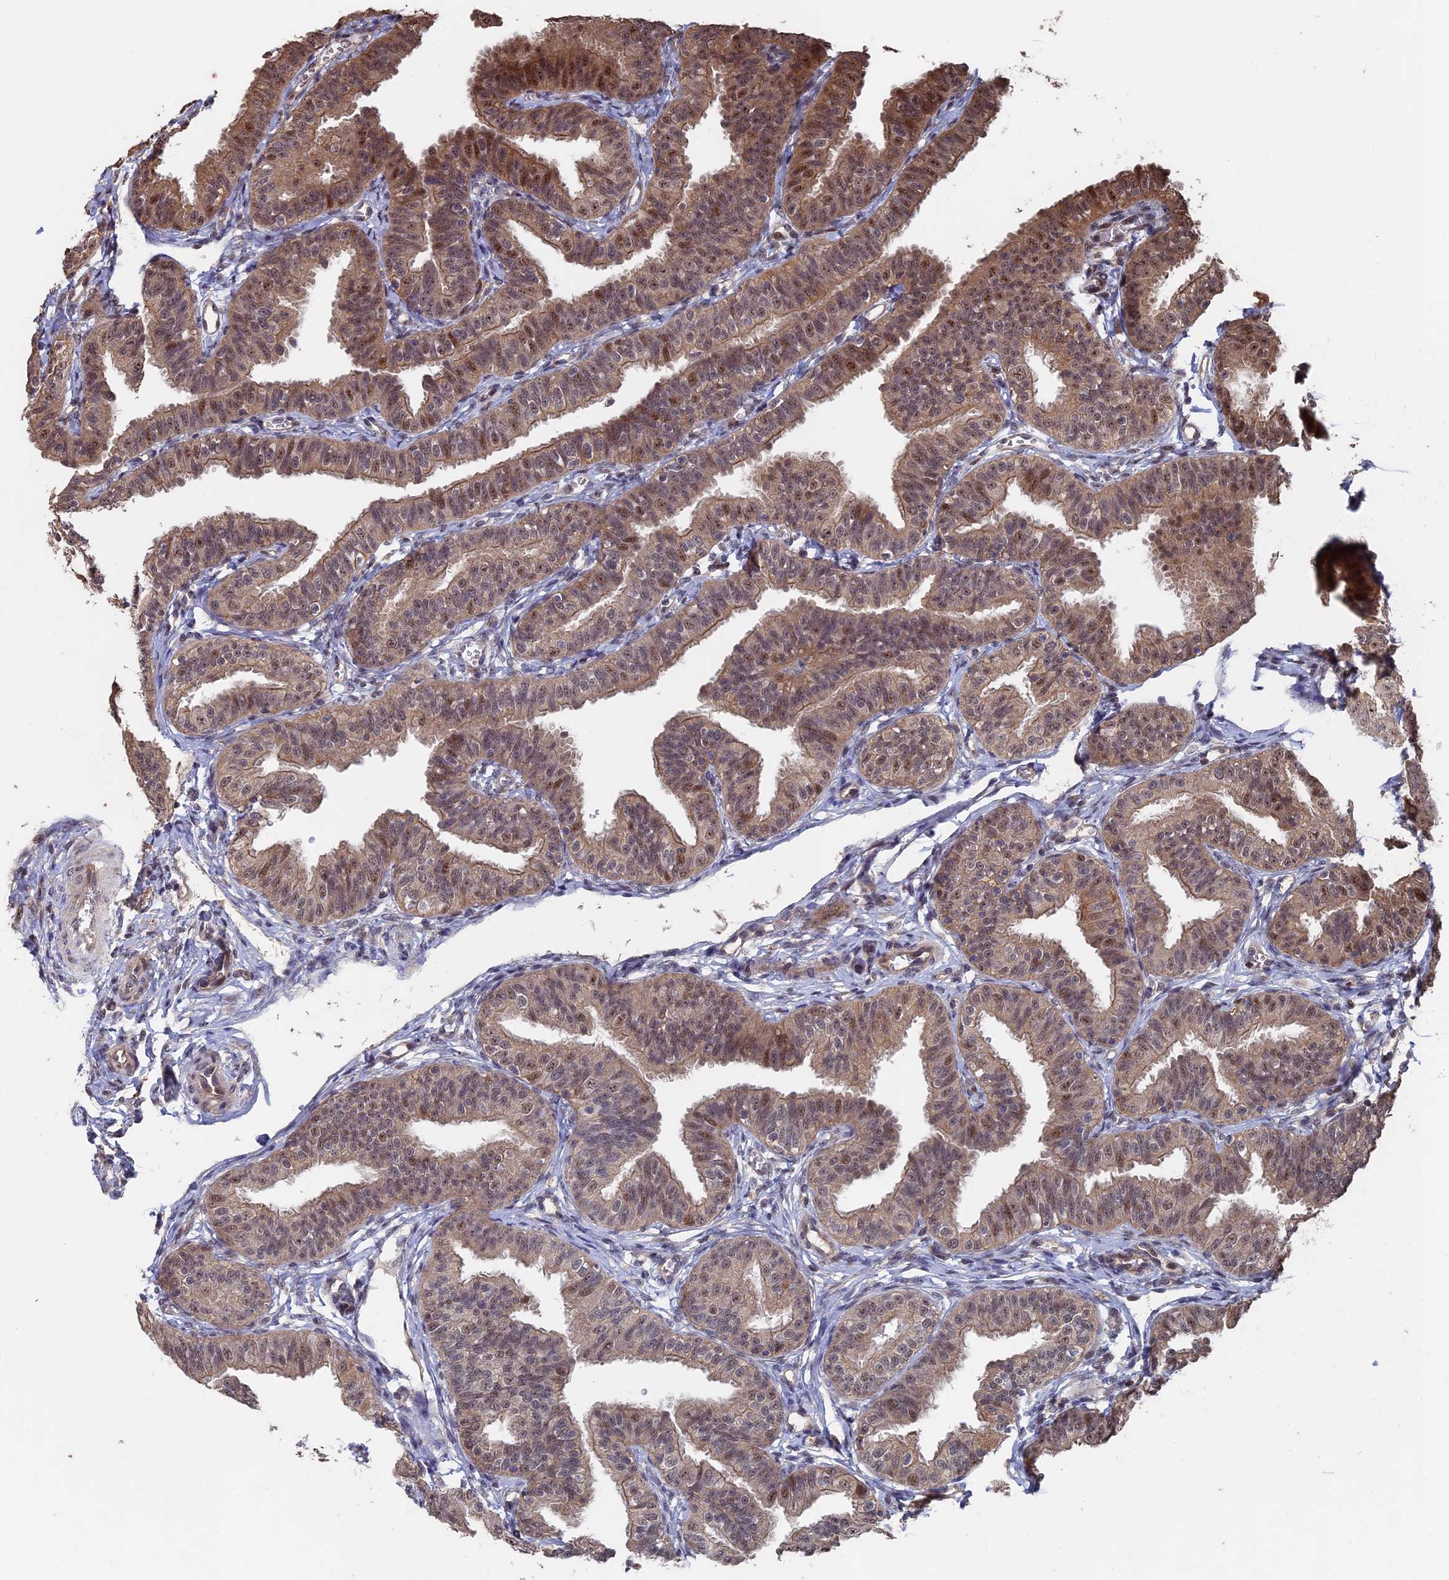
{"staining": {"intensity": "moderate", "quantity": ">75%", "location": "cytoplasmic/membranous,nuclear"}, "tissue": "fallopian tube", "cell_type": "Glandular cells", "image_type": "normal", "snomed": [{"axis": "morphology", "description": "Normal tissue, NOS"}, {"axis": "topography", "description": "Fallopian tube"}], "caption": "A medium amount of moderate cytoplasmic/membranous,nuclear expression is seen in about >75% of glandular cells in benign fallopian tube.", "gene": "KIAA1328", "patient": {"sex": "female", "age": 35}}